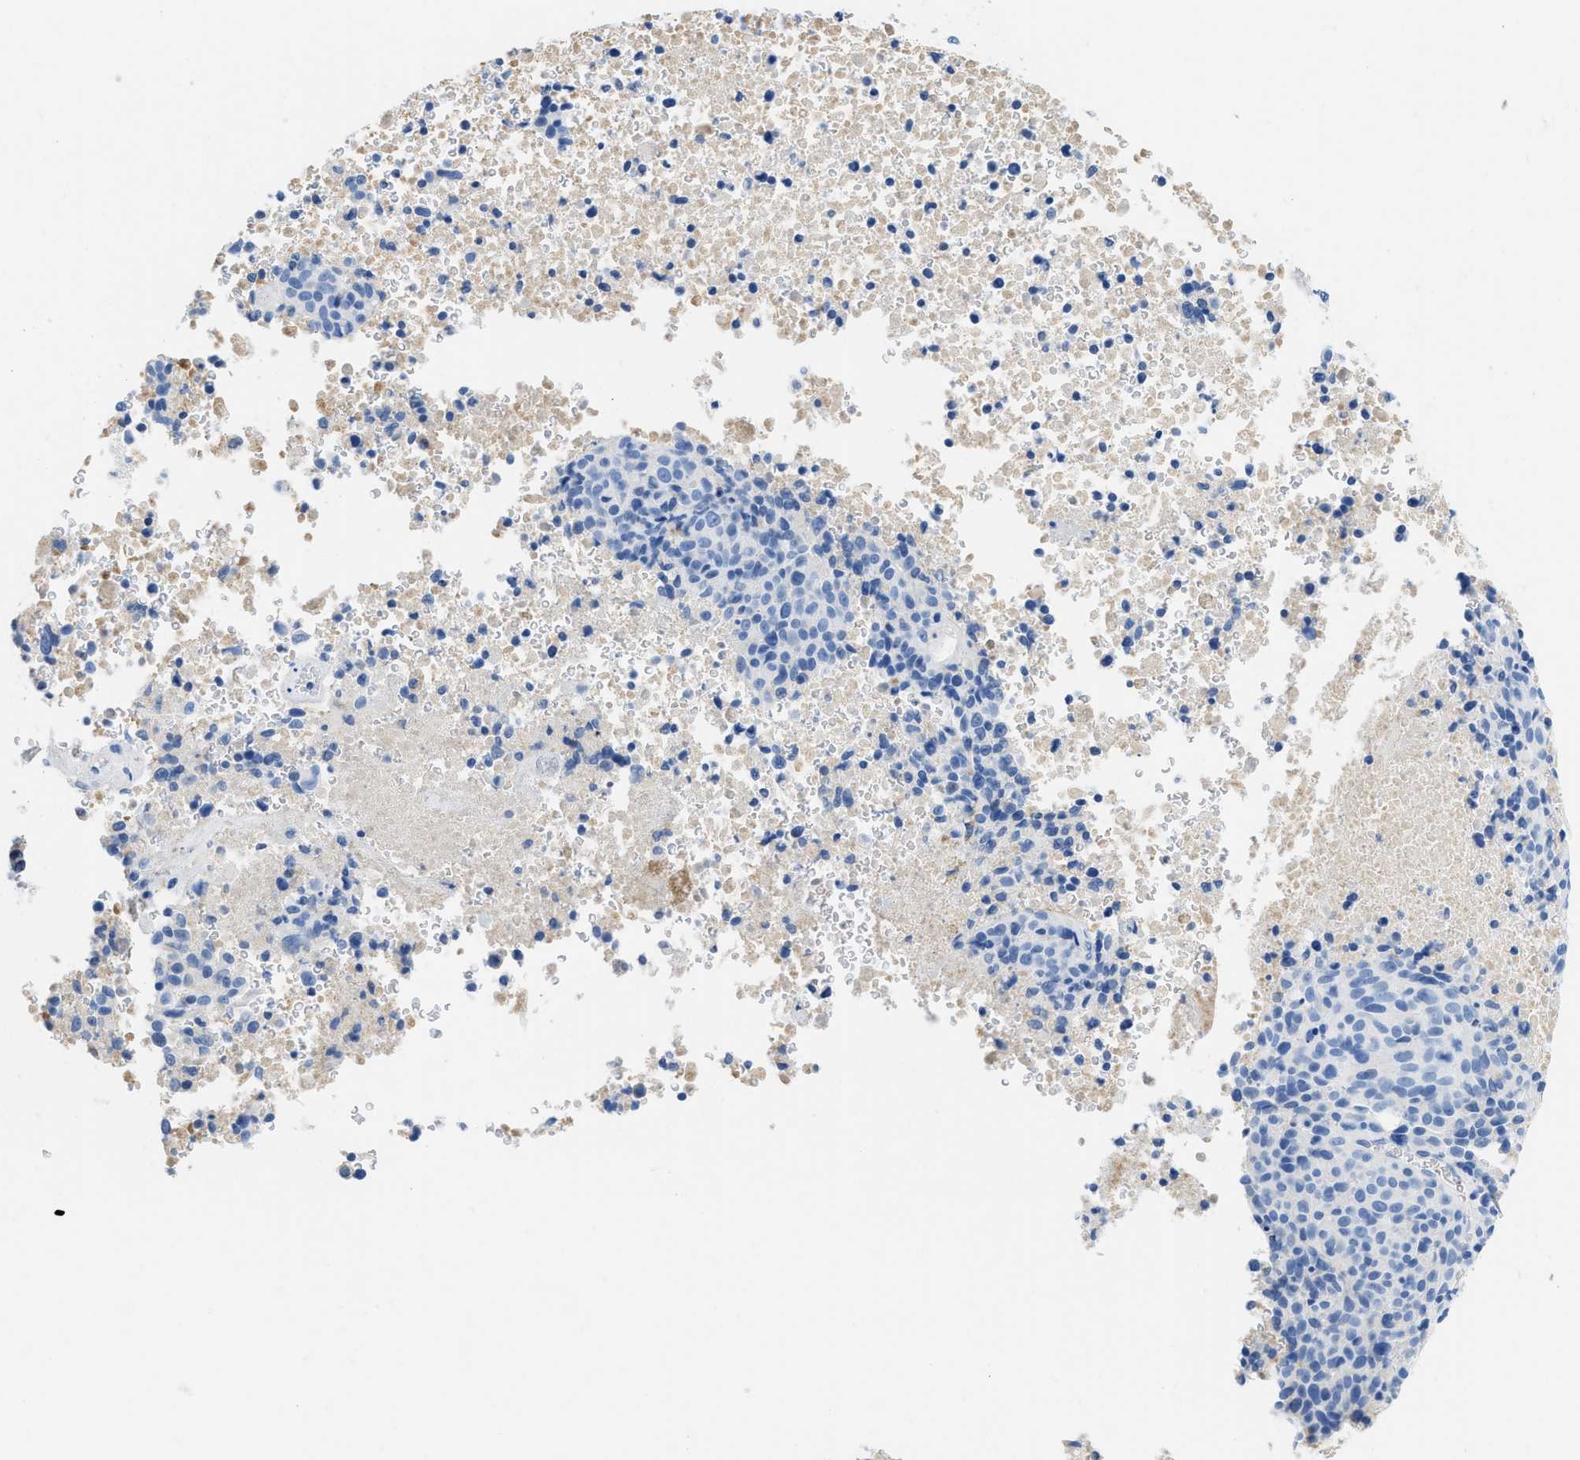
{"staining": {"intensity": "negative", "quantity": "none", "location": "none"}, "tissue": "melanoma", "cell_type": "Tumor cells", "image_type": "cancer", "snomed": [{"axis": "morphology", "description": "Malignant melanoma, Metastatic site"}, {"axis": "topography", "description": "Cerebral cortex"}], "caption": "Tumor cells show no significant protein positivity in malignant melanoma (metastatic site).", "gene": "COL3A1", "patient": {"sex": "female", "age": 52}}